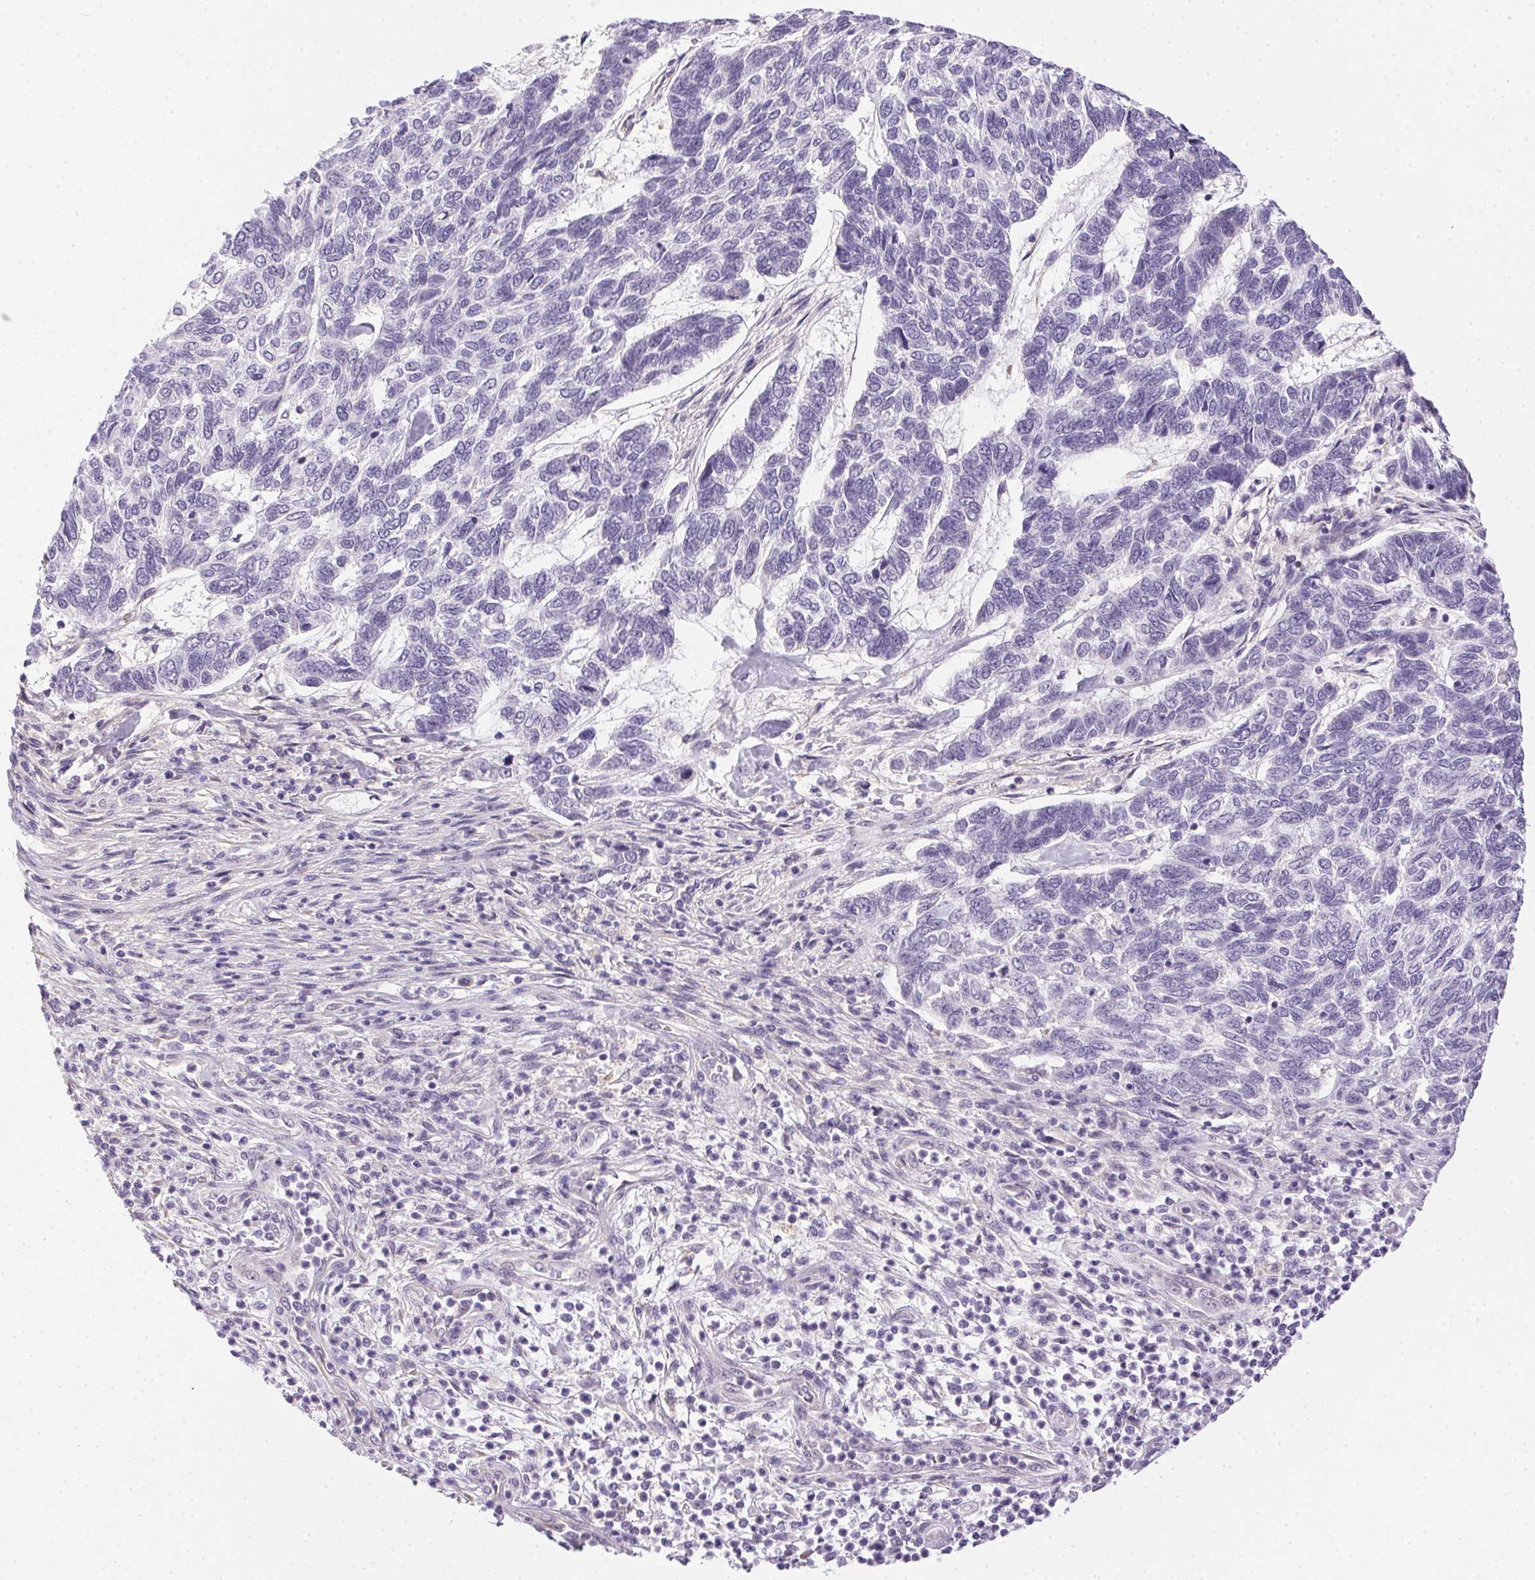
{"staining": {"intensity": "negative", "quantity": "none", "location": "none"}, "tissue": "skin cancer", "cell_type": "Tumor cells", "image_type": "cancer", "snomed": [{"axis": "morphology", "description": "Basal cell carcinoma"}, {"axis": "topography", "description": "Skin"}], "caption": "Tumor cells are negative for protein expression in human basal cell carcinoma (skin).", "gene": "PRL", "patient": {"sex": "female", "age": 65}}